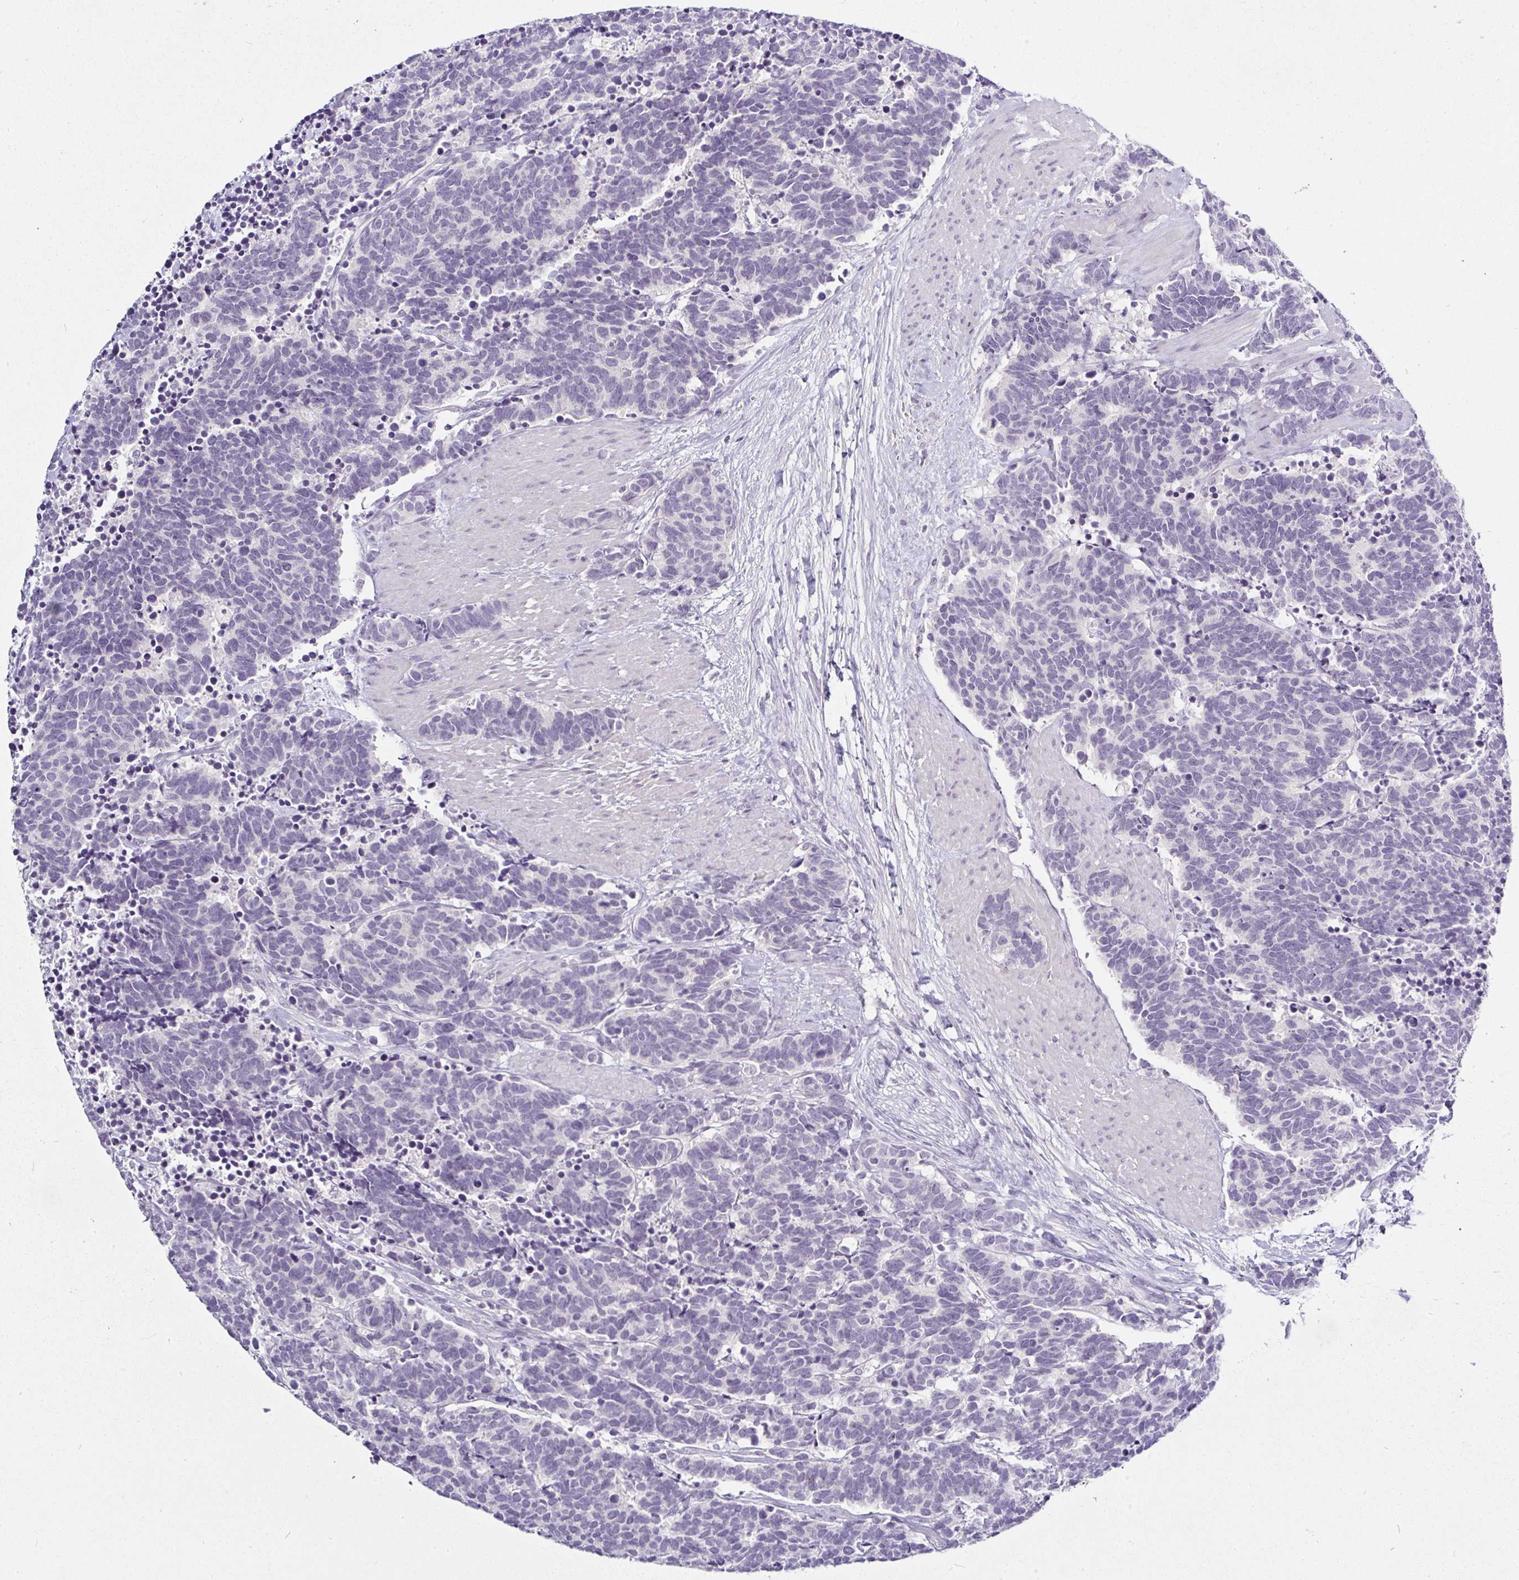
{"staining": {"intensity": "negative", "quantity": "none", "location": "none"}, "tissue": "carcinoid", "cell_type": "Tumor cells", "image_type": "cancer", "snomed": [{"axis": "morphology", "description": "Carcinoma, NOS"}, {"axis": "morphology", "description": "Carcinoid, malignant, NOS"}, {"axis": "topography", "description": "Prostate"}], "caption": "High power microscopy micrograph of an immunohistochemistry (IHC) histopathology image of carcinoid, revealing no significant staining in tumor cells.", "gene": "SERPINB3", "patient": {"sex": "male", "age": 57}}